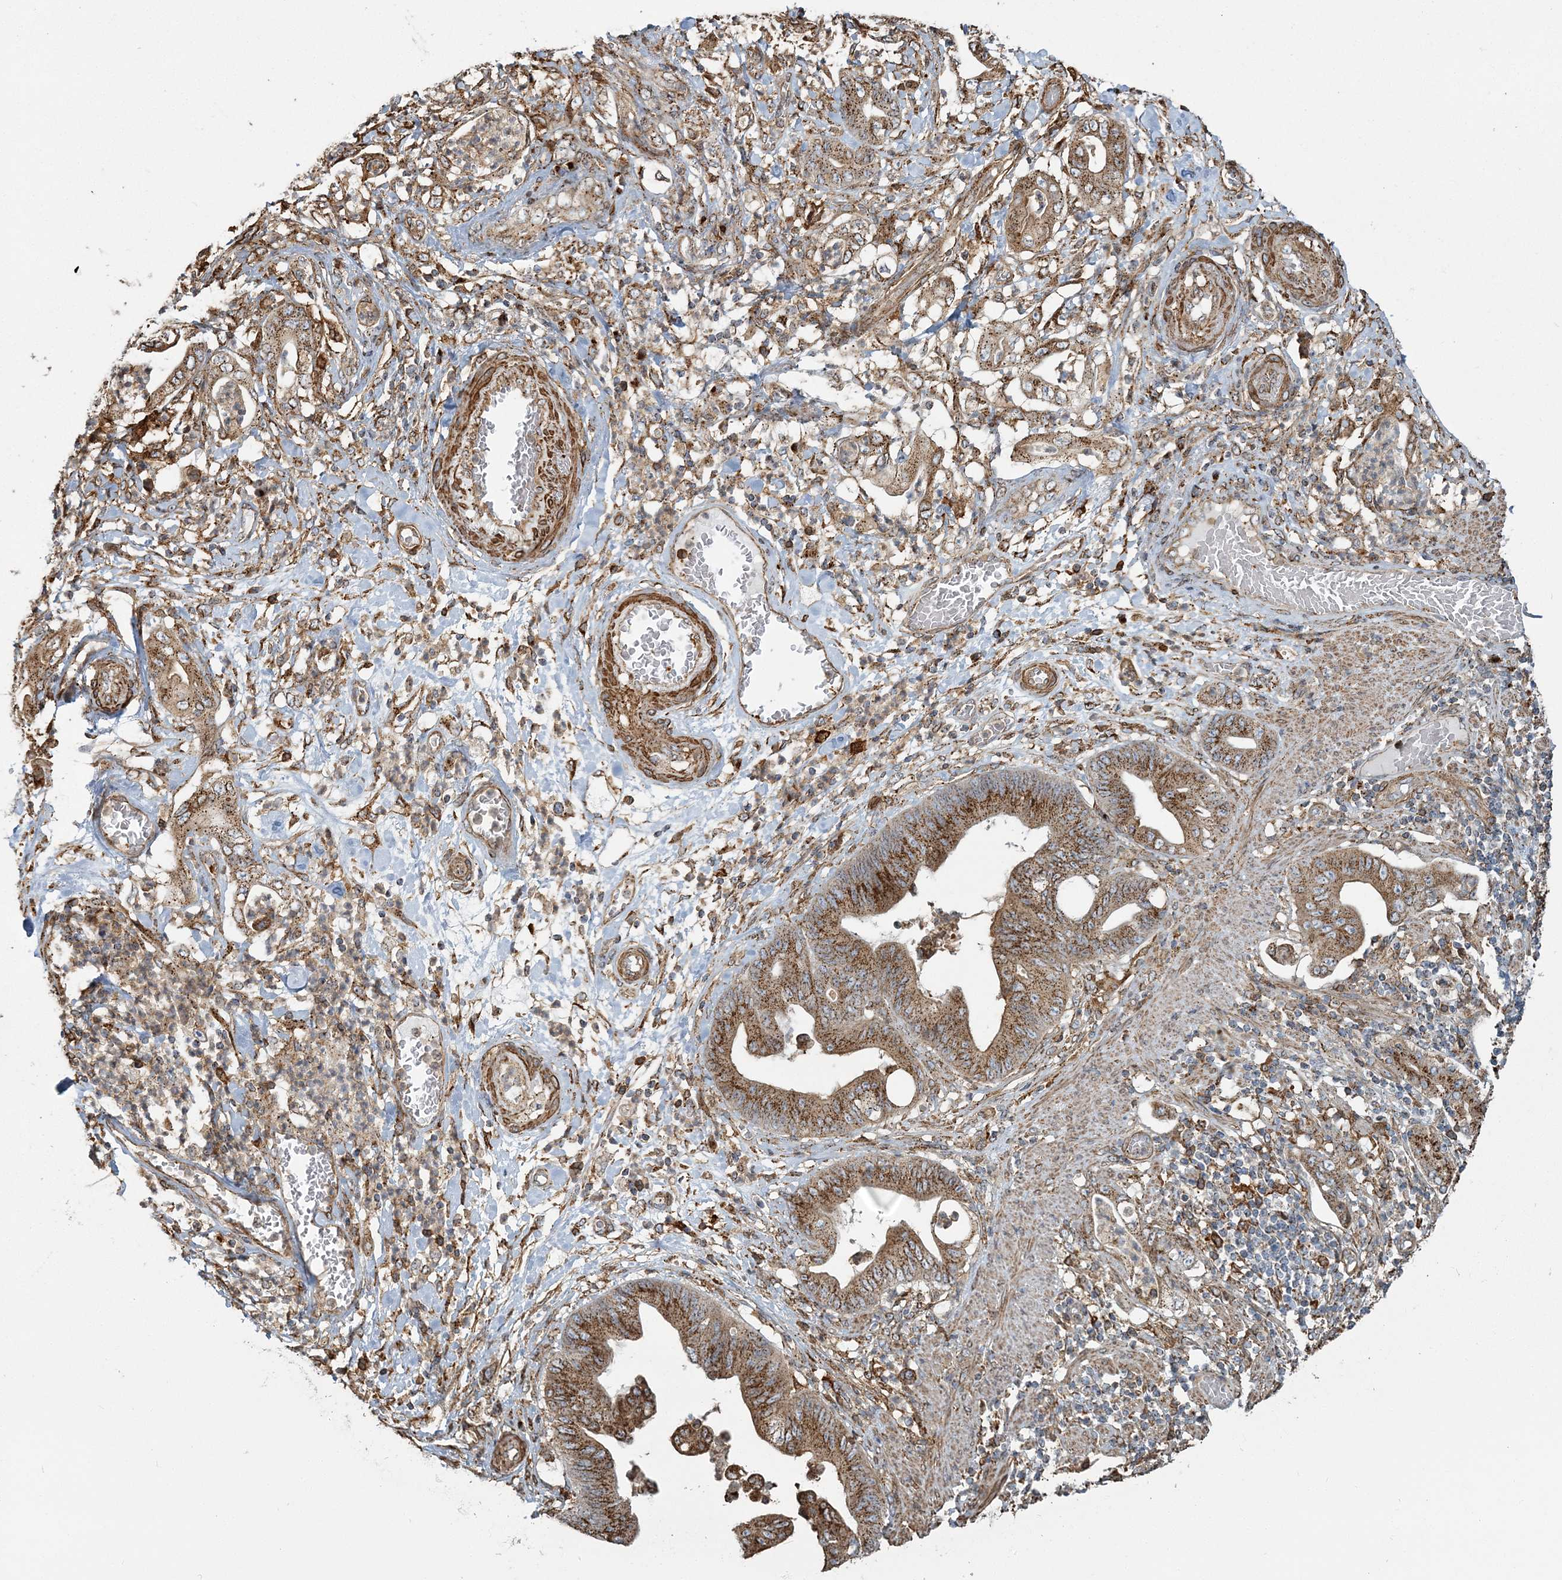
{"staining": {"intensity": "moderate", "quantity": ">75%", "location": "cytoplasmic/membranous"}, "tissue": "stomach cancer", "cell_type": "Tumor cells", "image_type": "cancer", "snomed": [{"axis": "morphology", "description": "Adenocarcinoma, NOS"}, {"axis": "topography", "description": "Stomach"}], "caption": "This is a micrograph of IHC staining of stomach adenocarcinoma, which shows moderate expression in the cytoplasmic/membranous of tumor cells.", "gene": "TRAF3IP2", "patient": {"sex": "female", "age": 73}}